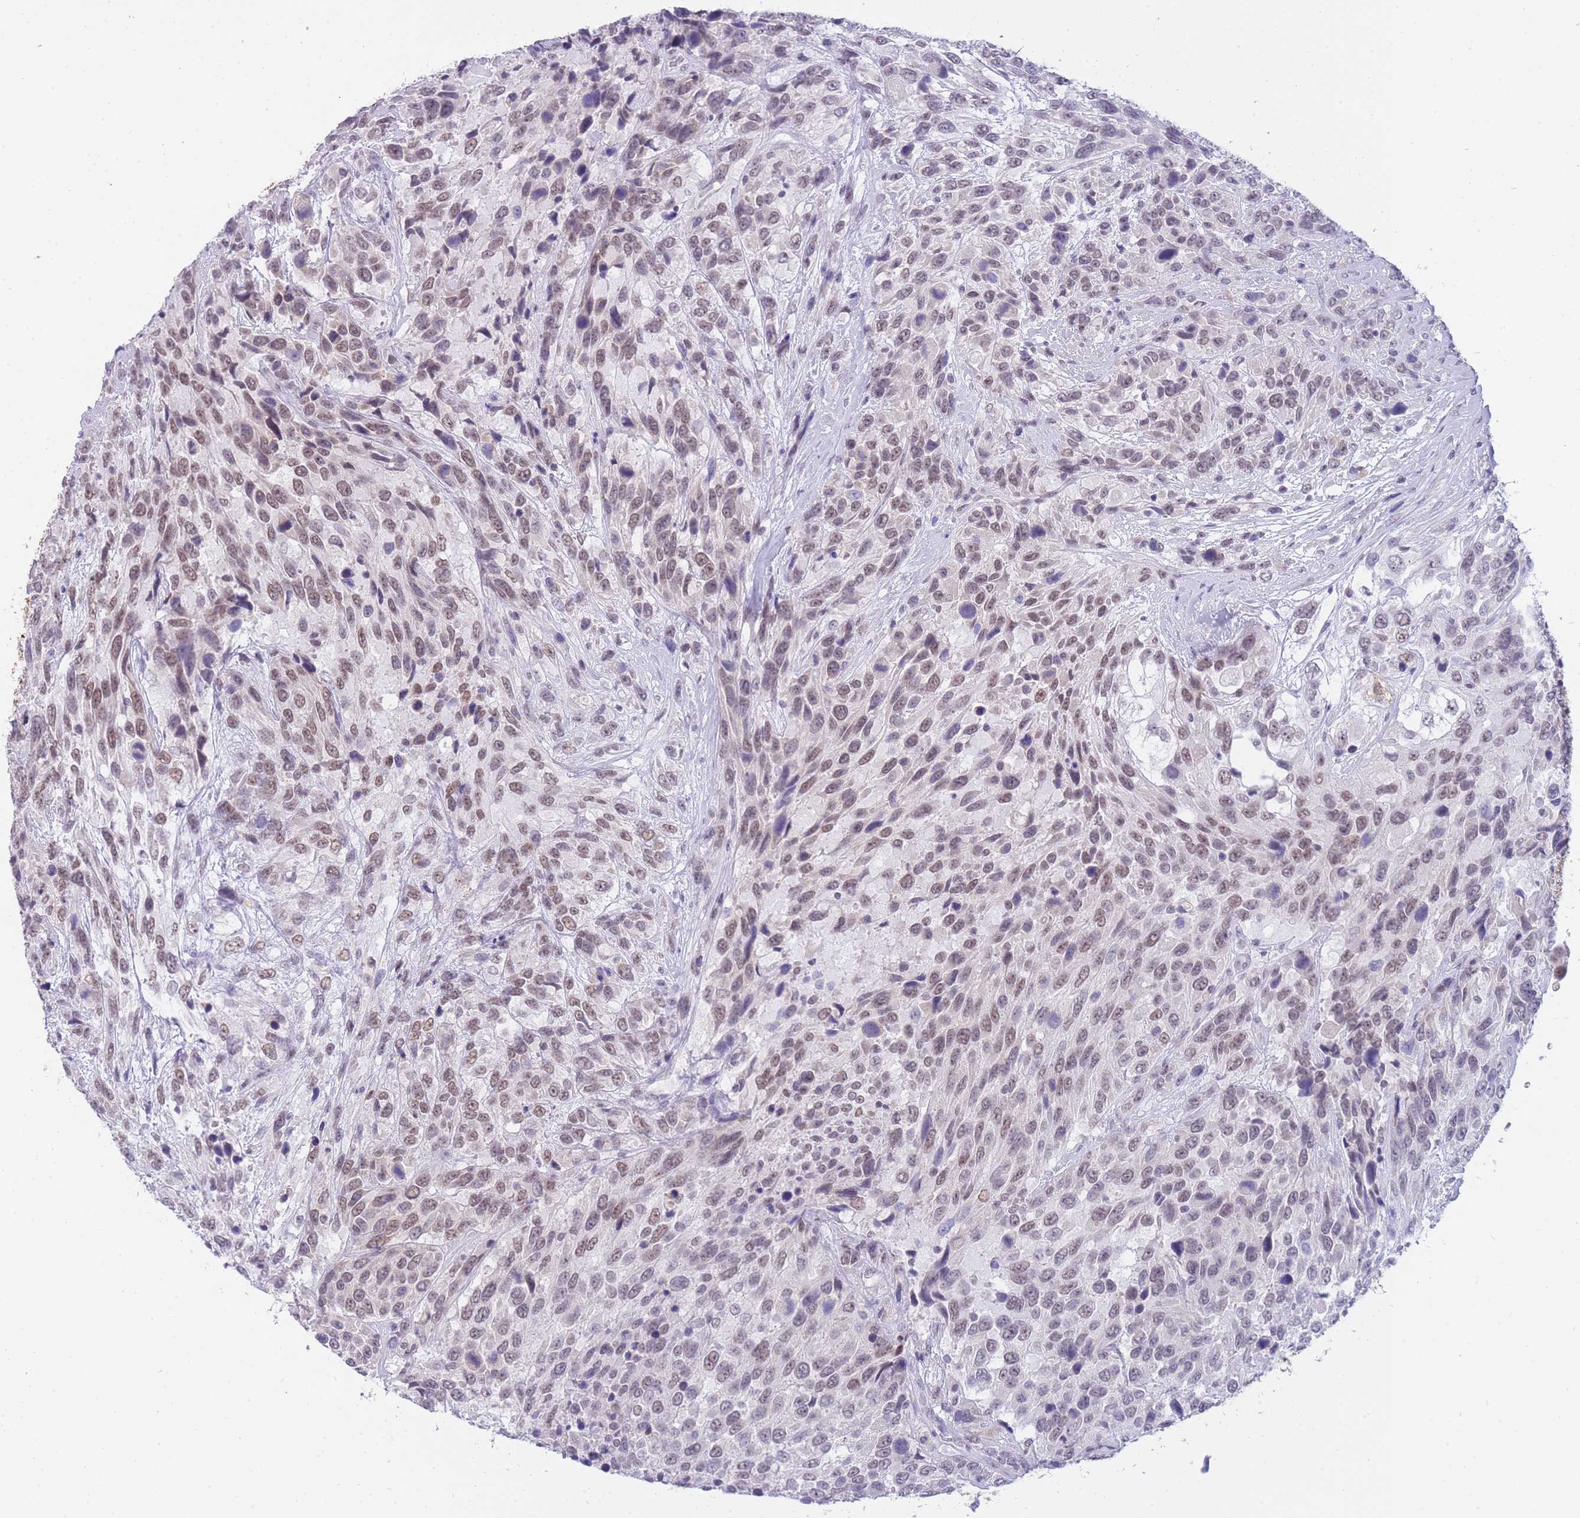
{"staining": {"intensity": "weak", "quantity": ">75%", "location": "nuclear"}, "tissue": "urothelial cancer", "cell_type": "Tumor cells", "image_type": "cancer", "snomed": [{"axis": "morphology", "description": "Urothelial carcinoma, High grade"}, {"axis": "topography", "description": "Urinary bladder"}], "caption": "A brown stain labels weak nuclear expression of a protein in high-grade urothelial carcinoma tumor cells. The protein of interest is shown in brown color, while the nuclei are stained blue.", "gene": "FRAT2", "patient": {"sex": "female", "age": 70}}